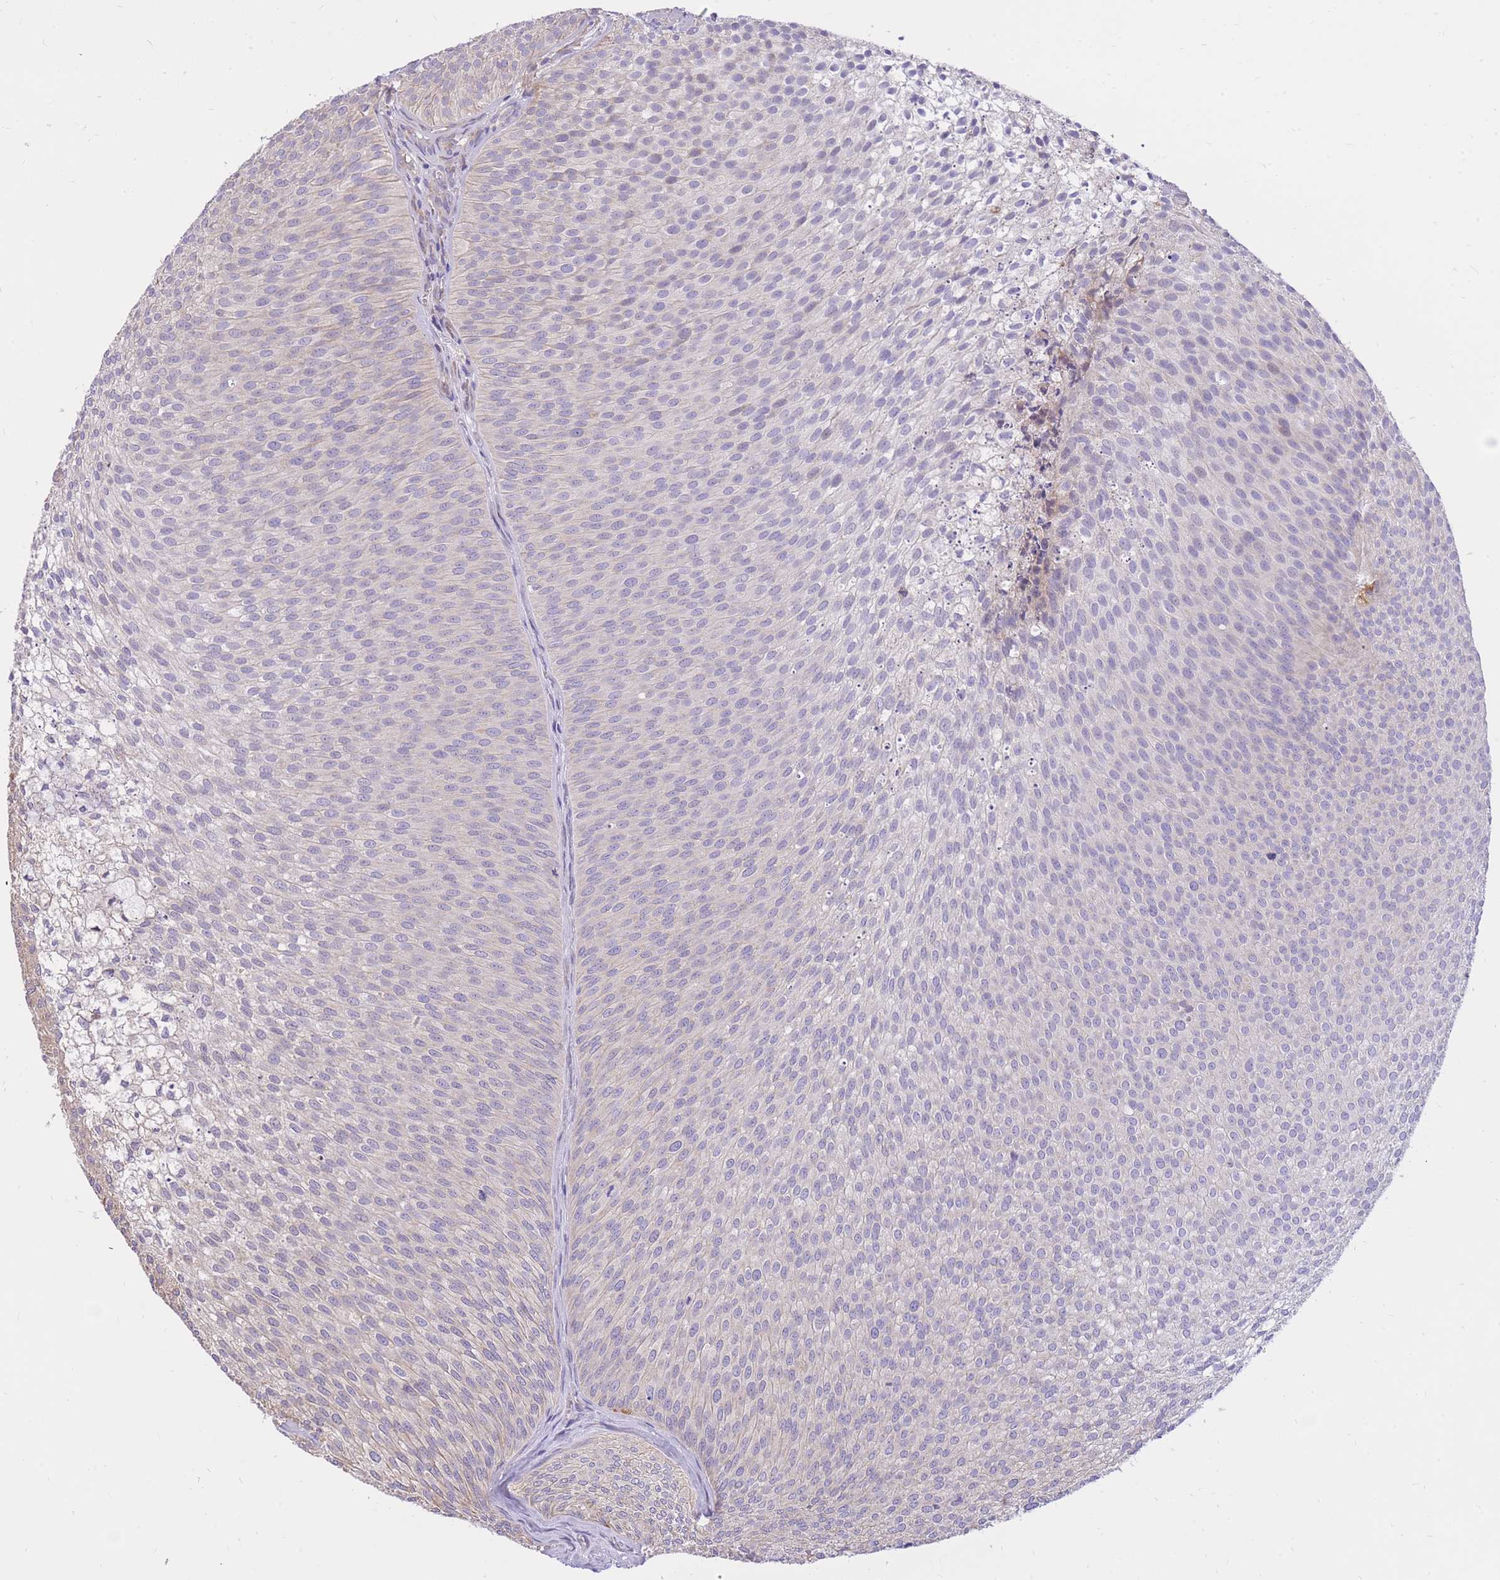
{"staining": {"intensity": "negative", "quantity": "none", "location": "none"}, "tissue": "urothelial cancer", "cell_type": "Tumor cells", "image_type": "cancer", "snomed": [{"axis": "morphology", "description": "Urothelial carcinoma, Low grade"}, {"axis": "topography", "description": "Urinary bladder"}], "caption": "An immunohistochemistry photomicrograph of urothelial carcinoma (low-grade) is shown. There is no staining in tumor cells of urothelial carcinoma (low-grade).", "gene": "TOPAZ1", "patient": {"sex": "male", "age": 91}}